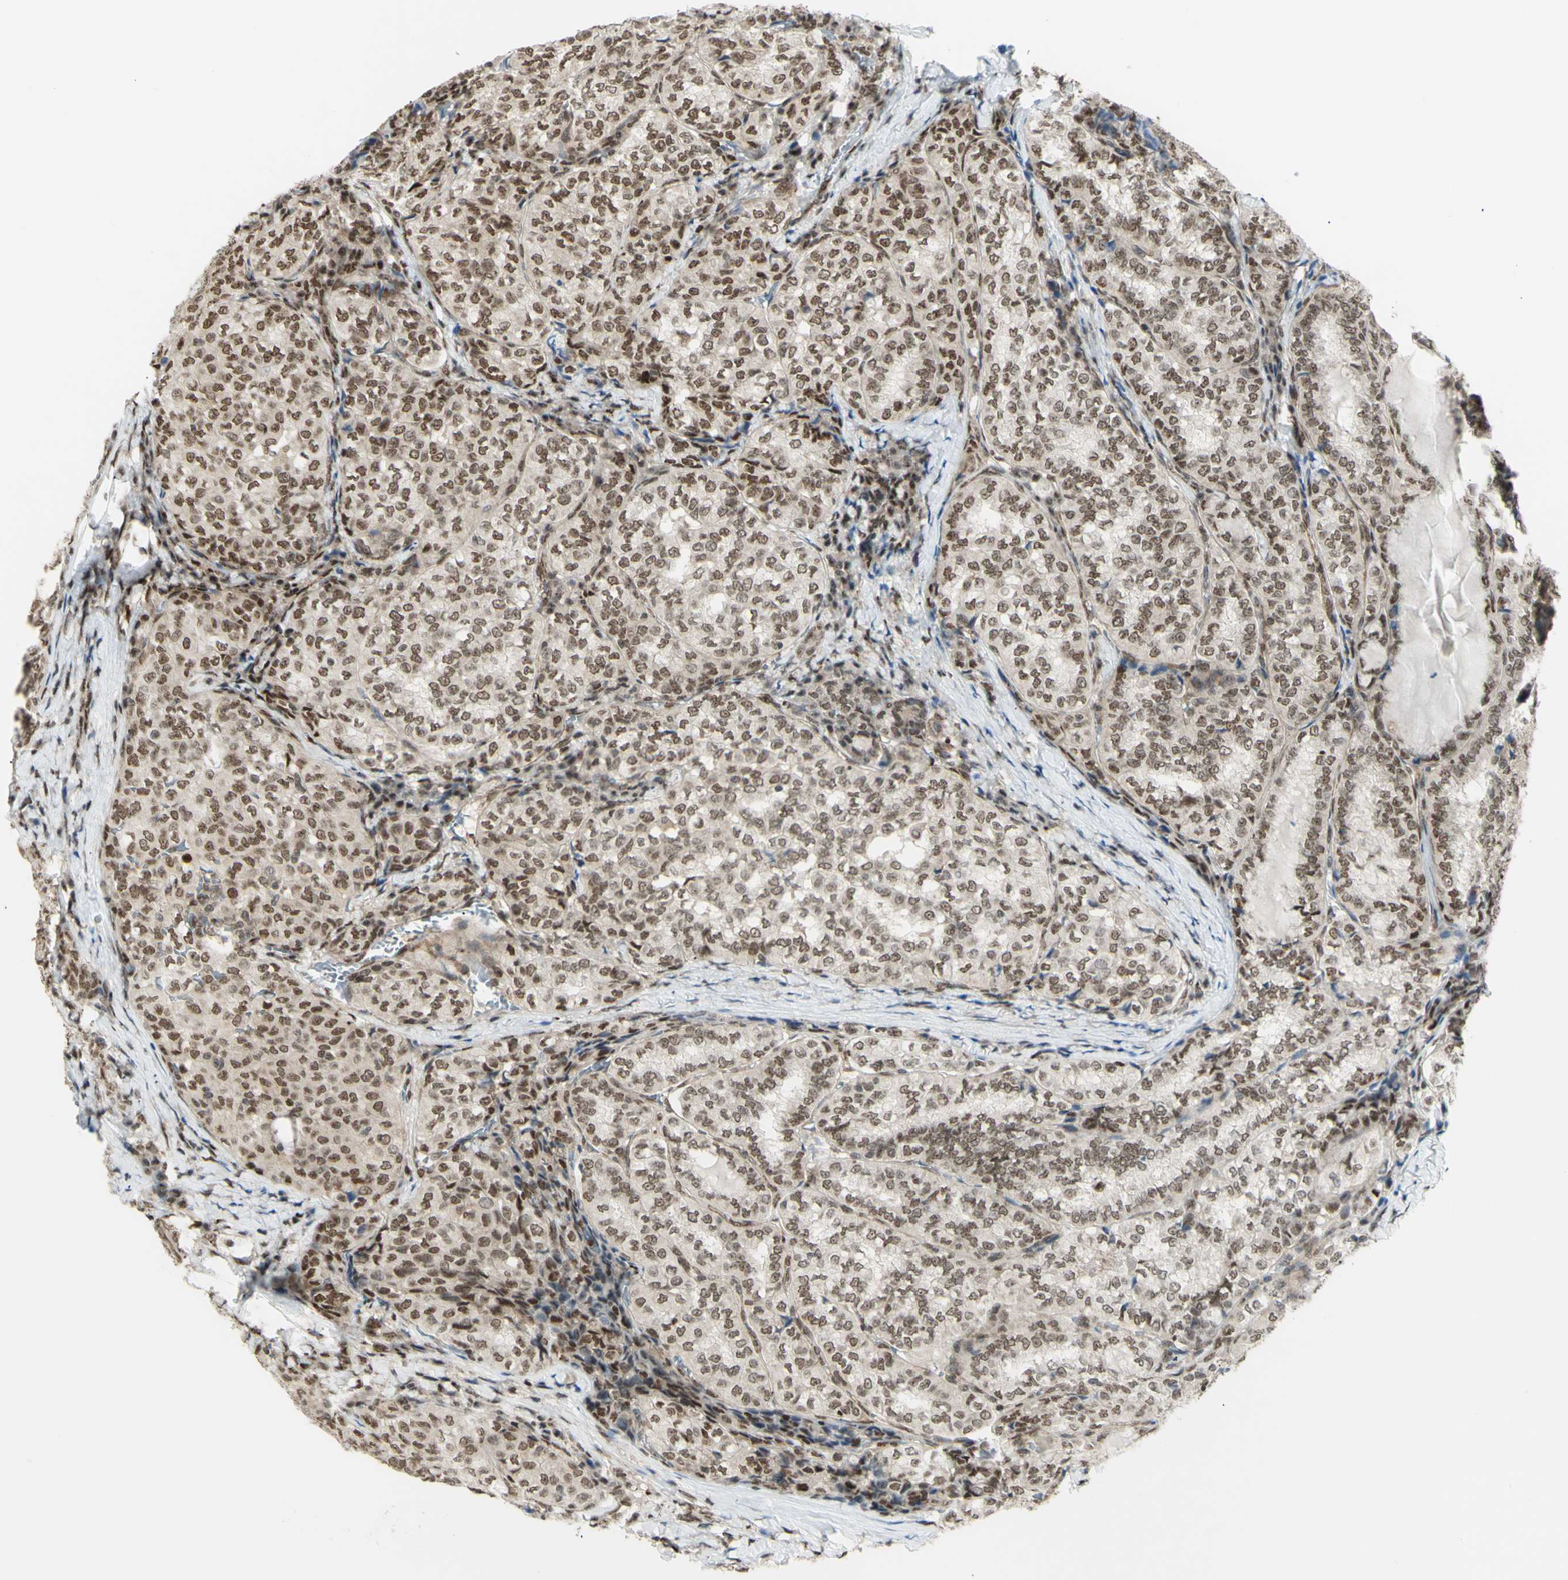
{"staining": {"intensity": "moderate", "quantity": ">75%", "location": "nuclear"}, "tissue": "thyroid cancer", "cell_type": "Tumor cells", "image_type": "cancer", "snomed": [{"axis": "morphology", "description": "Normal tissue, NOS"}, {"axis": "morphology", "description": "Papillary adenocarcinoma, NOS"}, {"axis": "topography", "description": "Thyroid gland"}], "caption": "Human thyroid cancer stained with a brown dye shows moderate nuclear positive expression in approximately >75% of tumor cells.", "gene": "ZMYM6", "patient": {"sex": "female", "age": 30}}